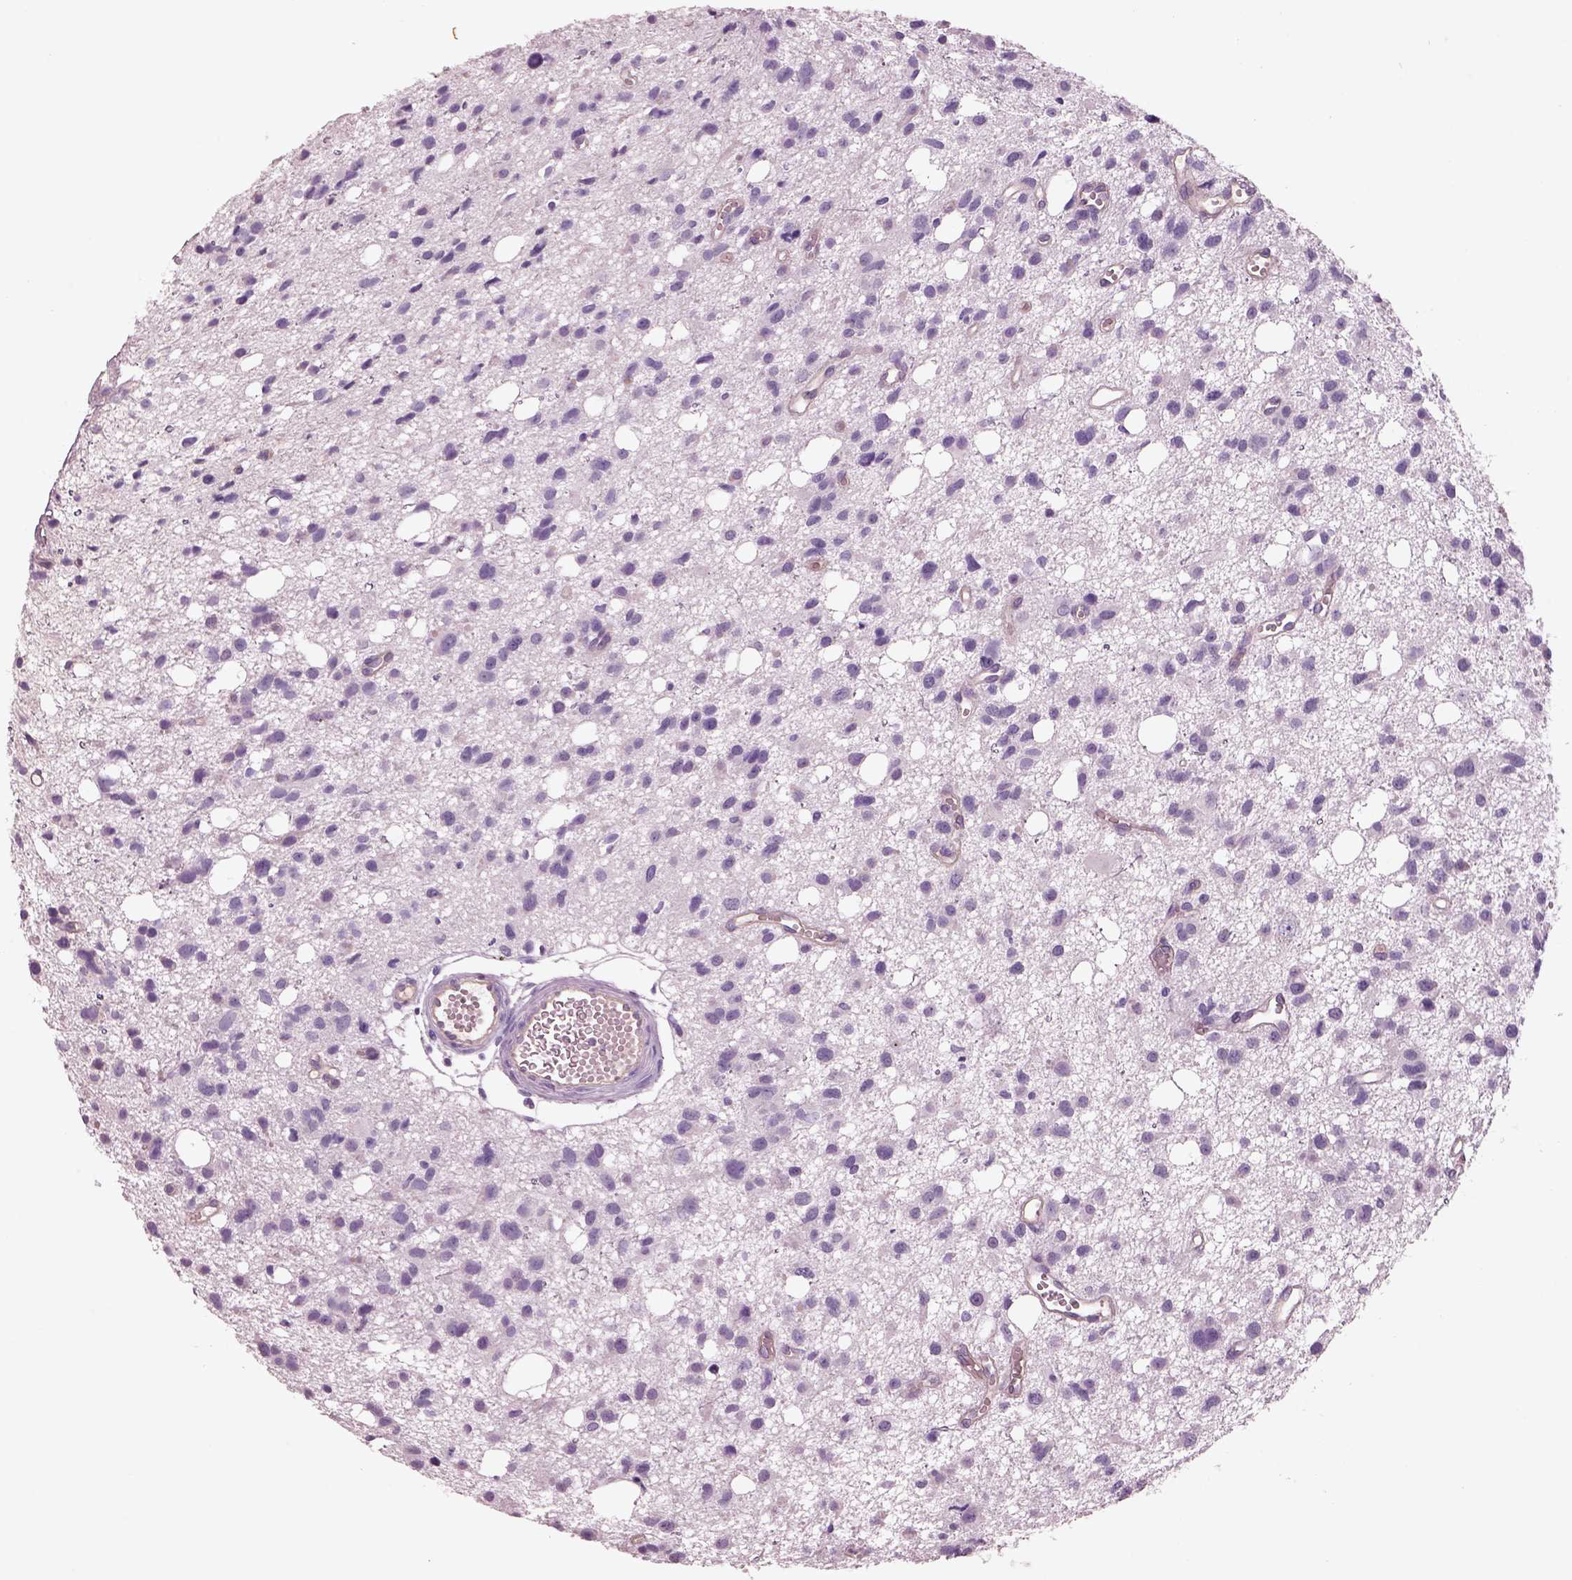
{"staining": {"intensity": "negative", "quantity": "none", "location": "none"}, "tissue": "glioma", "cell_type": "Tumor cells", "image_type": "cancer", "snomed": [{"axis": "morphology", "description": "Glioma, malignant, High grade"}, {"axis": "topography", "description": "Brain"}], "caption": "Tumor cells are negative for protein expression in human glioma.", "gene": "IGLL1", "patient": {"sex": "male", "age": 23}}